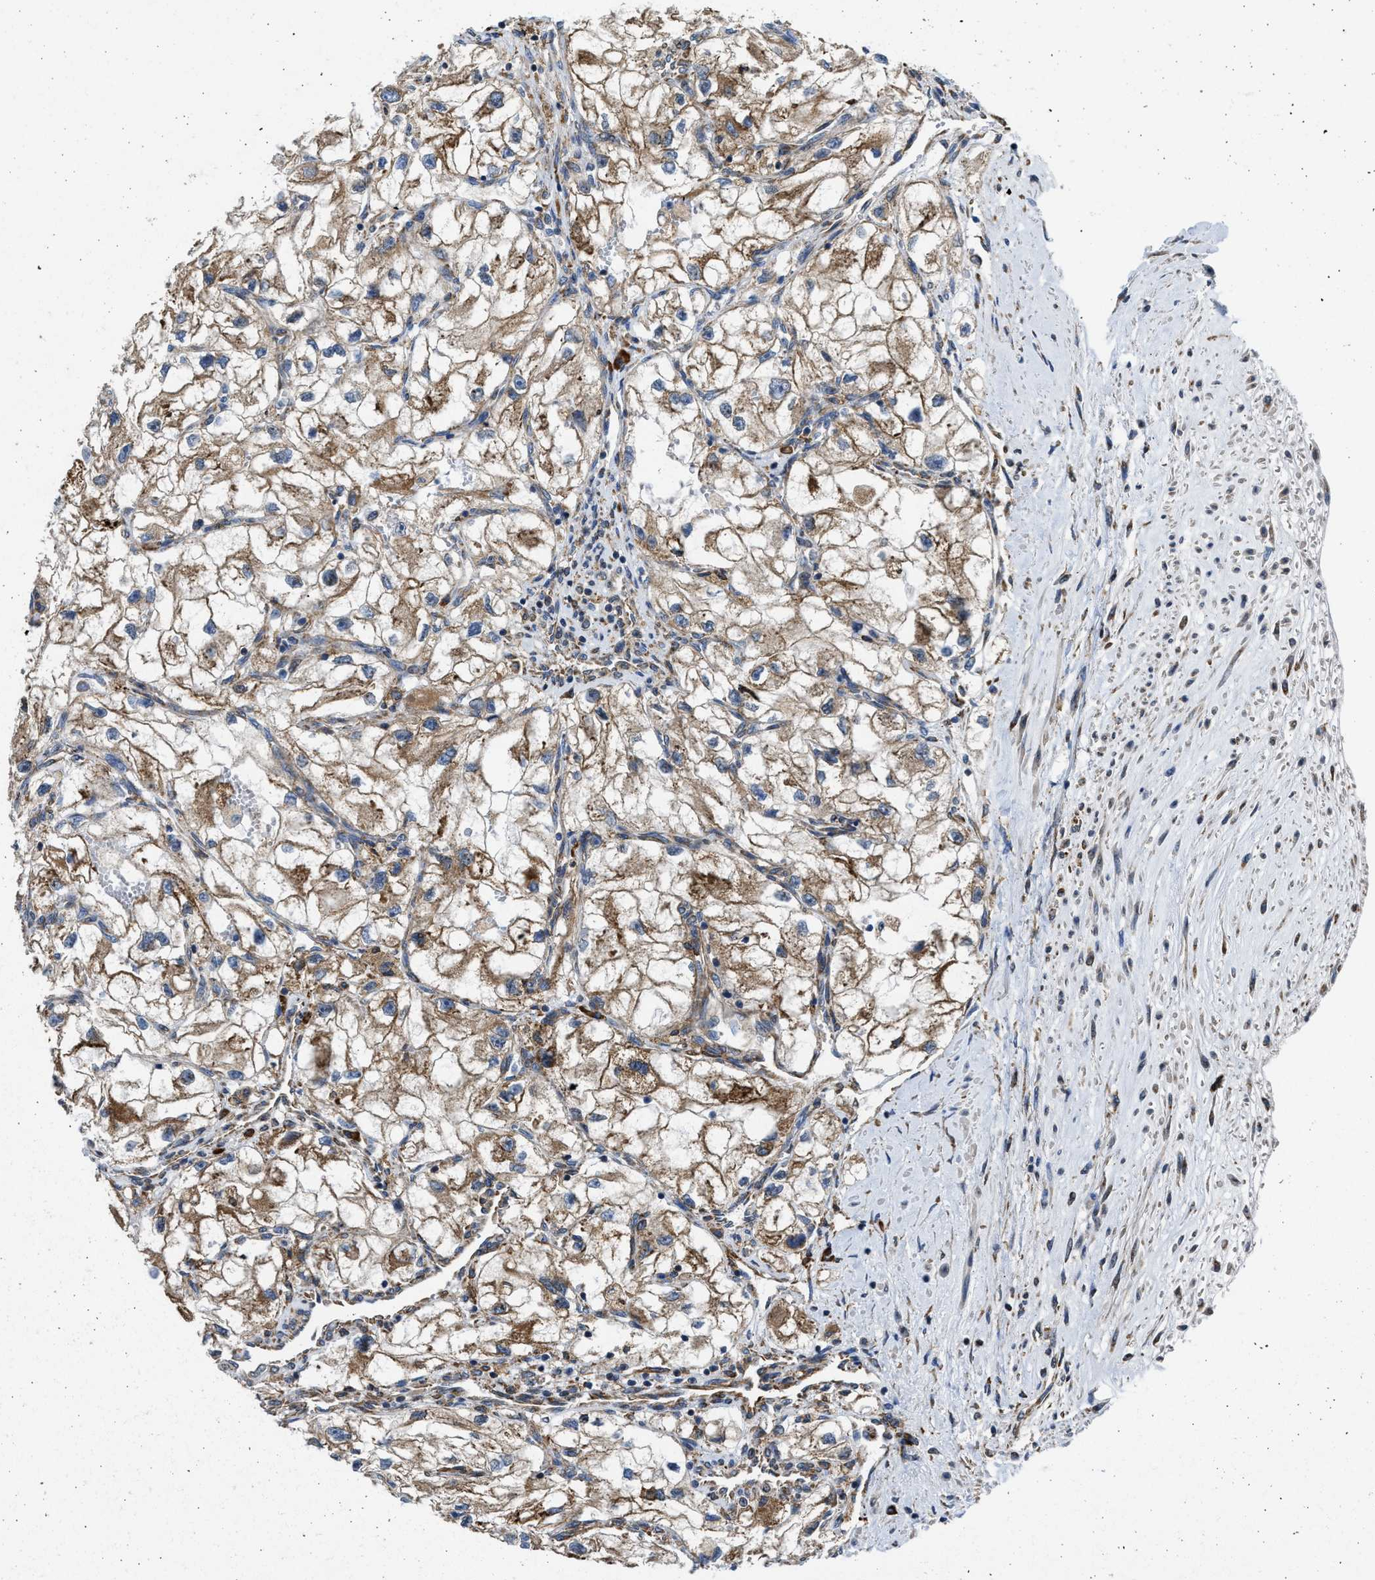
{"staining": {"intensity": "moderate", "quantity": ">75%", "location": "cytoplasmic/membranous"}, "tissue": "renal cancer", "cell_type": "Tumor cells", "image_type": "cancer", "snomed": [{"axis": "morphology", "description": "Adenocarcinoma, NOS"}, {"axis": "topography", "description": "Kidney"}], "caption": "Immunohistochemistry image of human adenocarcinoma (renal) stained for a protein (brown), which demonstrates medium levels of moderate cytoplasmic/membranous positivity in approximately >75% of tumor cells.", "gene": "PLD2", "patient": {"sex": "female", "age": 70}}